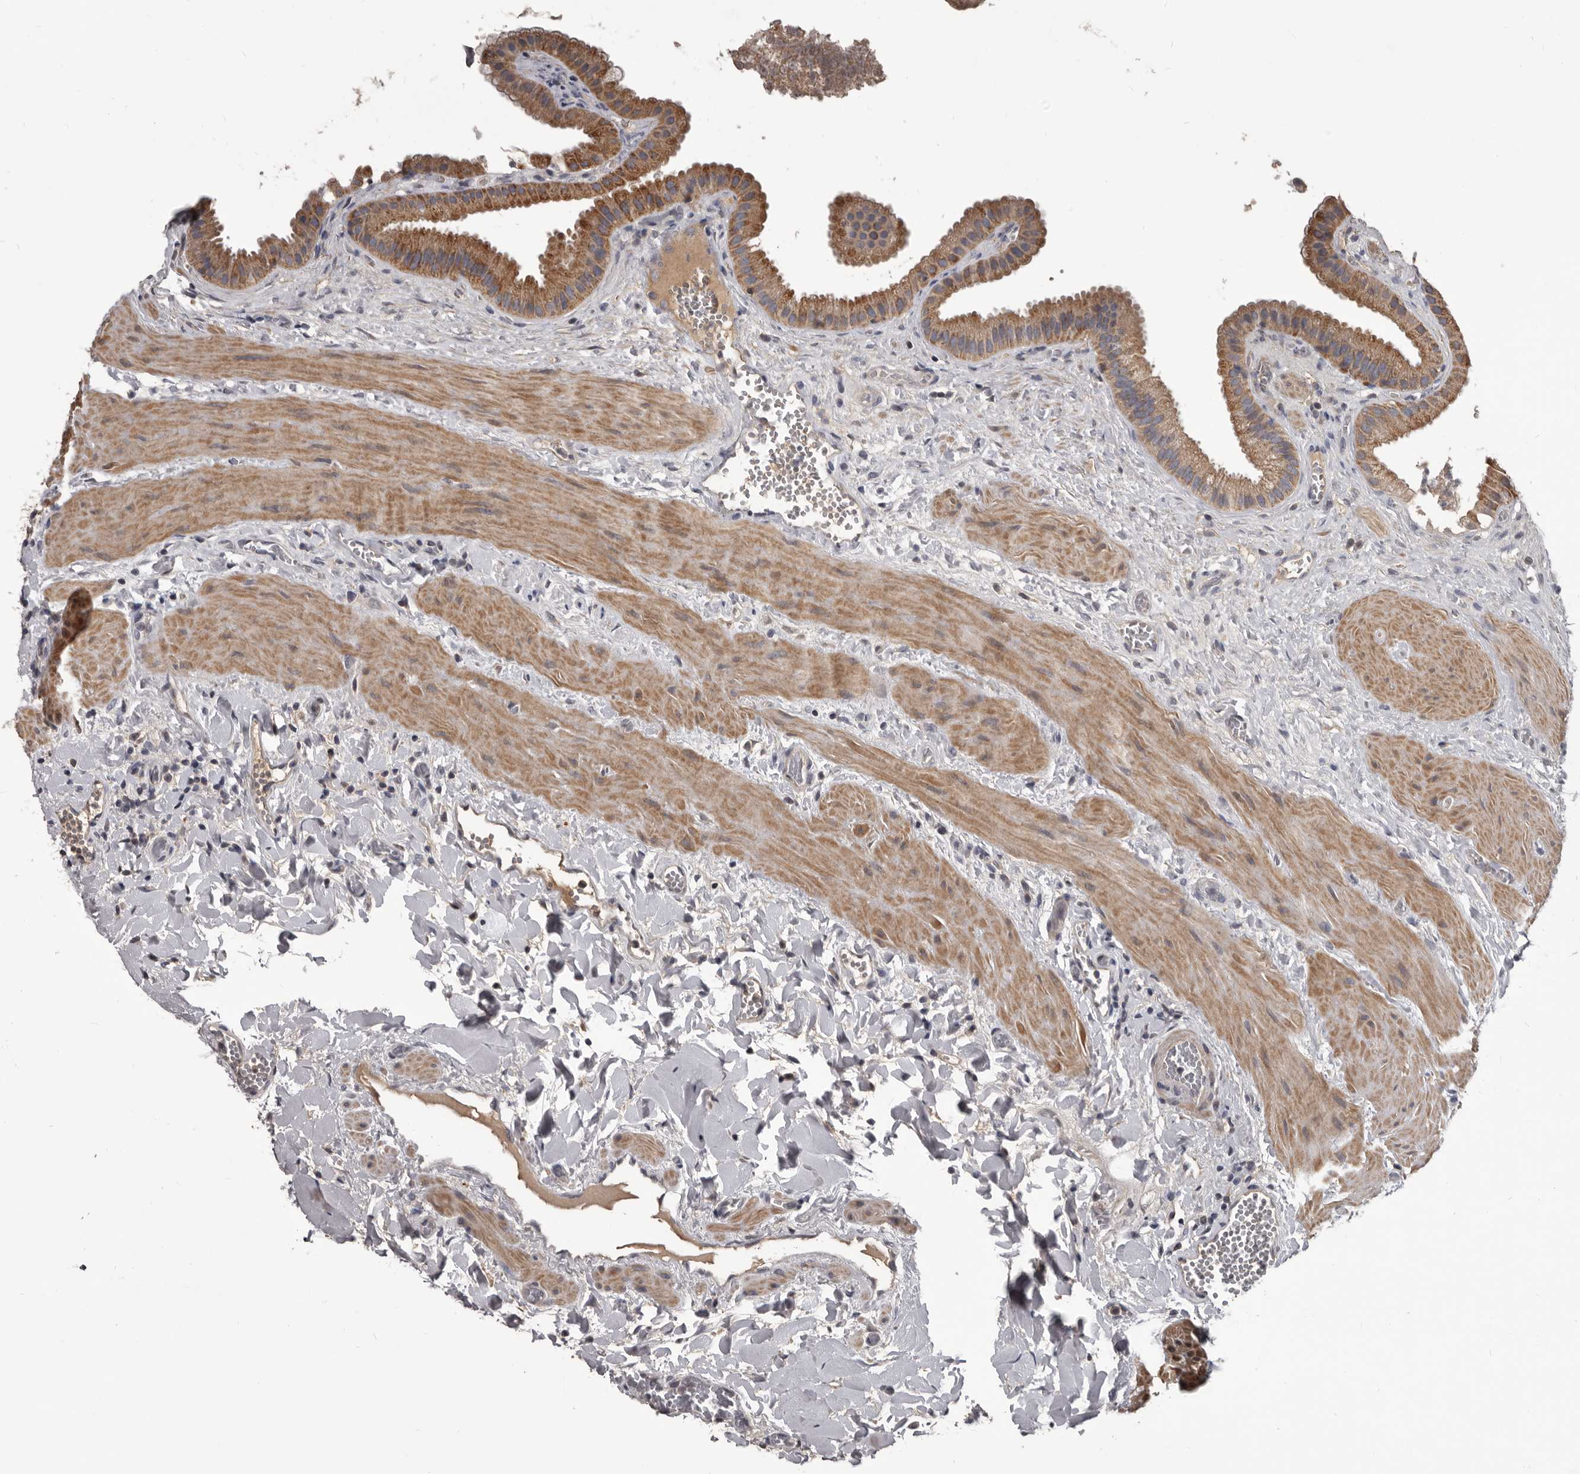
{"staining": {"intensity": "strong", "quantity": ">75%", "location": "cytoplasmic/membranous"}, "tissue": "gallbladder", "cell_type": "Glandular cells", "image_type": "normal", "snomed": [{"axis": "morphology", "description": "Normal tissue, NOS"}, {"axis": "topography", "description": "Gallbladder"}], "caption": "A brown stain highlights strong cytoplasmic/membranous staining of a protein in glandular cells of normal human gallbladder.", "gene": "ALDH5A1", "patient": {"sex": "male", "age": 55}}